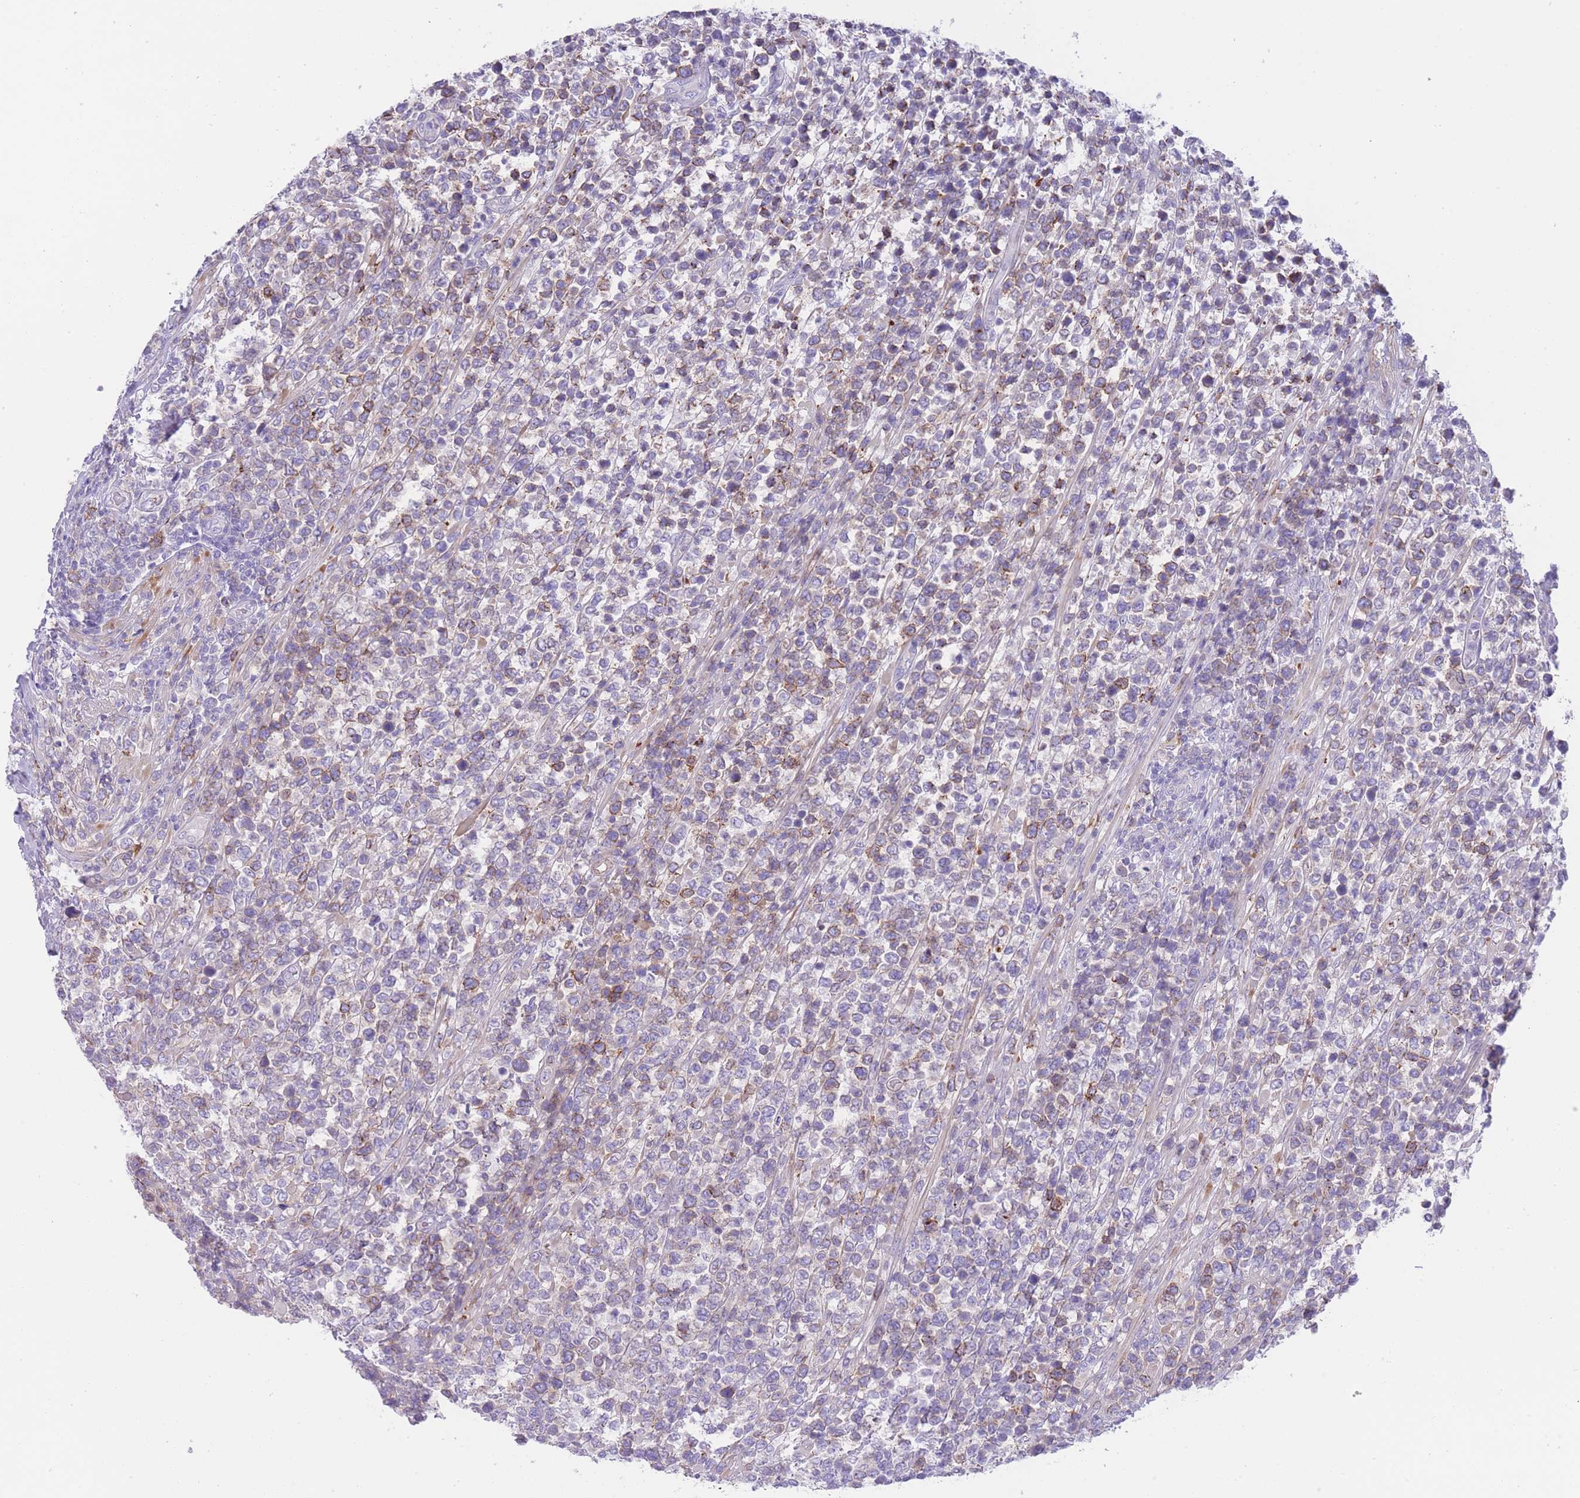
{"staining": {"intensity": "negative", "quantity": "none", "location": "none"}, "tissue": "lymphoma", "cell_type": "Tumor cells", "image_type": "cancer", "snomed": [{"axis": "morphology", "description": "Malignant lymphoma, non-Hodgkin's type, High grade"}, {"axis": "topography", "description": "Soft tissue"}], "caption": "Tumor cells are negative for protein expression in human high-grade malignant lymphoma, non-Hodgkin's type. (DAB IHC with hematoxylin counter stain).", "gene": "LDB3", "patient": {"sex": "female", "age": 56}}